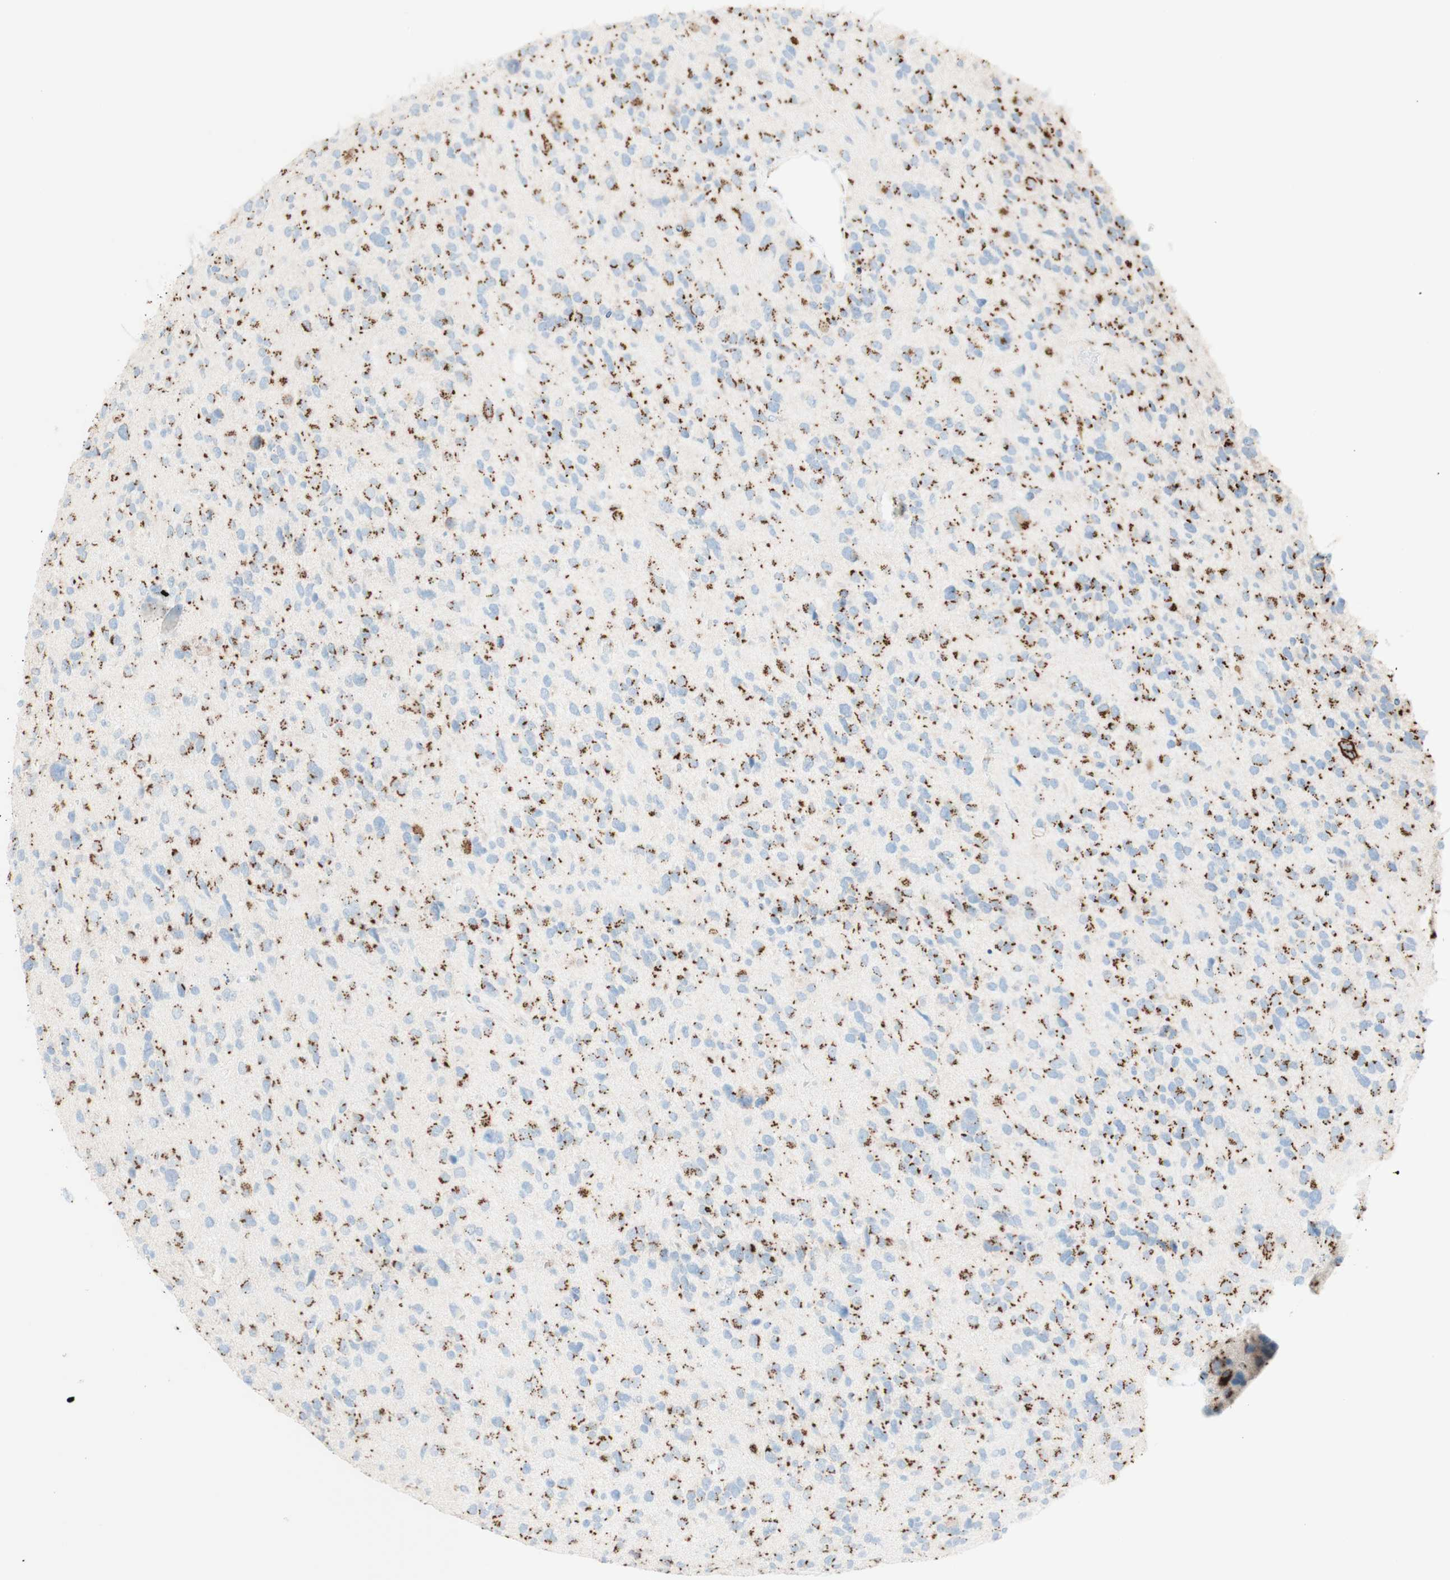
{"staining": {"intensity": "strong", "quantity": ">75%", "location": "cytoplasmic/membranous"}, "tissue": "glioma", "cell_type": "Tumor cells", "image_type": "cancer", "snomed": [{"axis": "morphology", "description": "Glioma, malignant, High grade"}, {"axis": "topography", "description": "Brain"}], "caption": "About >75% of tumor cells in glioma reveal strong cytoplasmic/membranous protein staining as visualized by brown immunohistochemical staining.", "gene": "GOLGB1", "patient": {"sex": "female", "age": 58}}